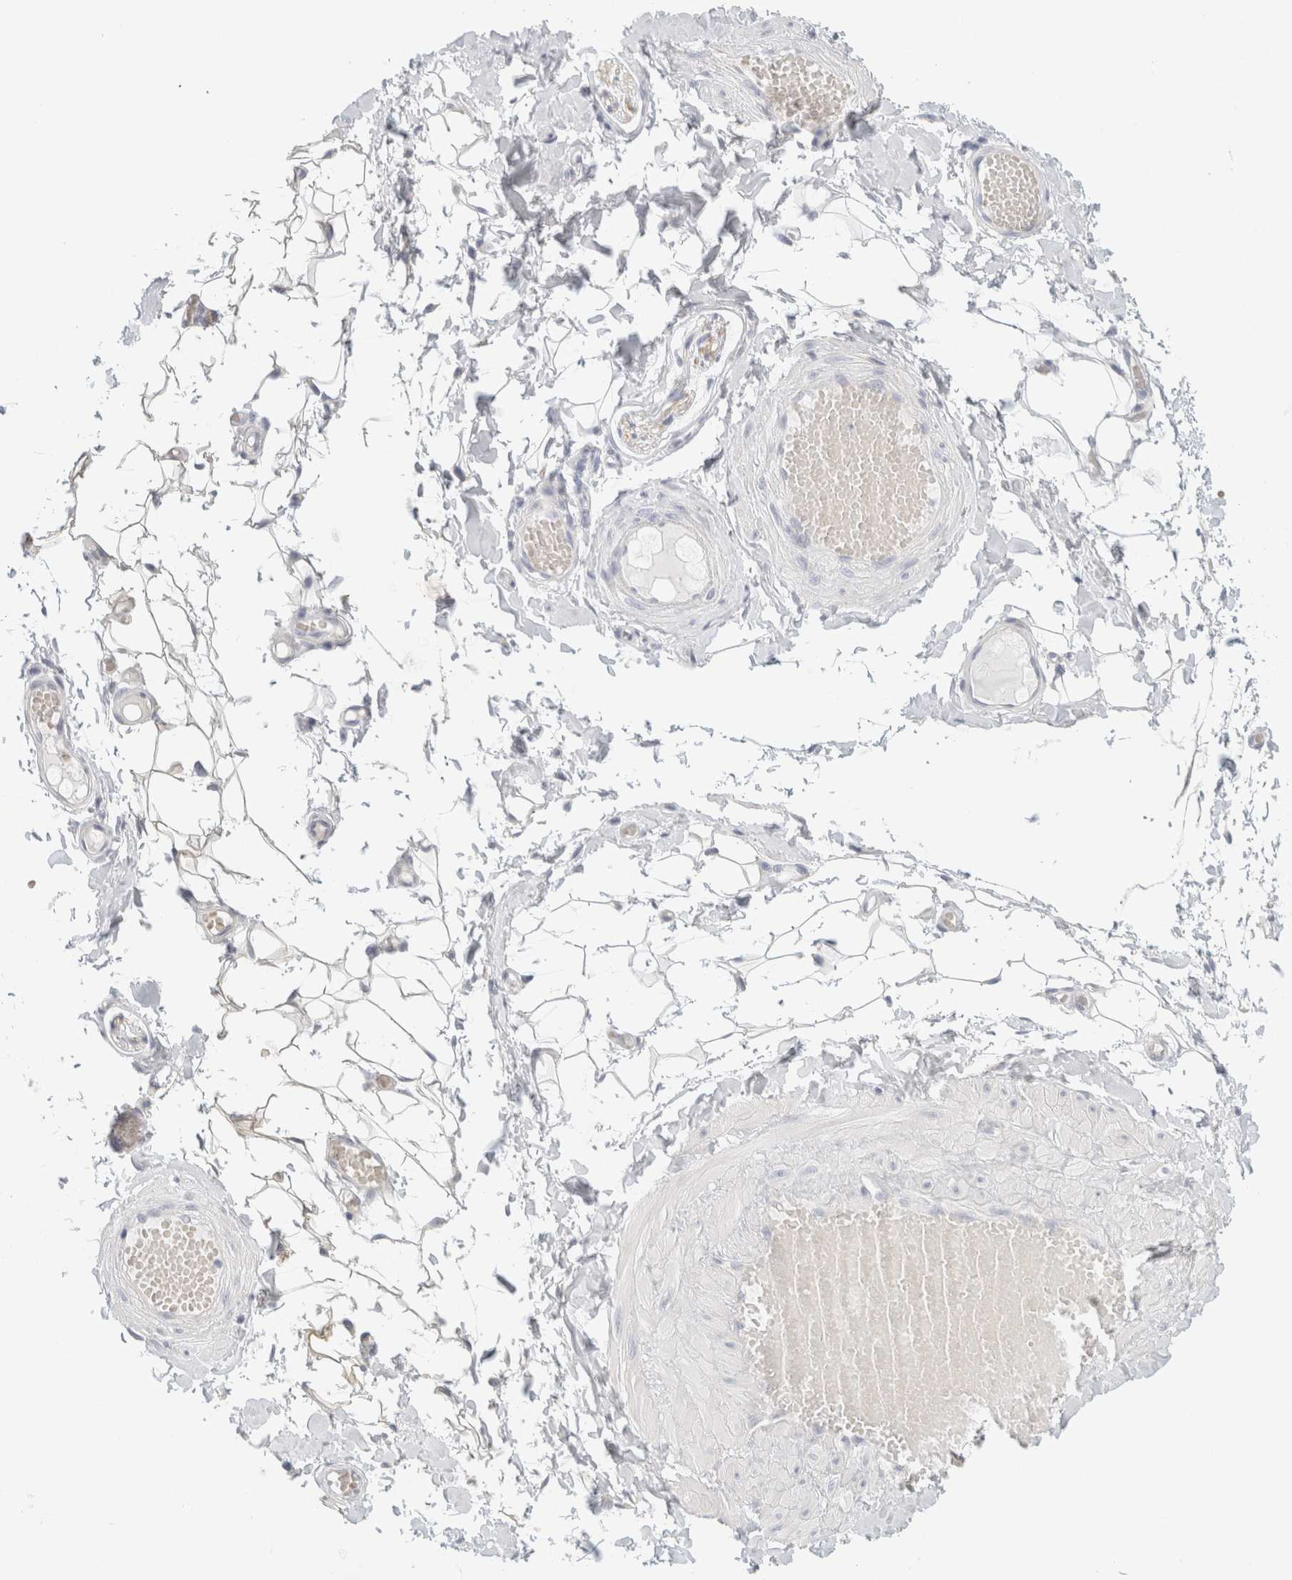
{"staining": {"intensity": "negative", "quantity": "none", "location": "none"}, "tissue": "adipose tissue", "cell_type": "Adipocytes", "image_type": "normal", "snomed": [{"axis": "morphology", "description": "Normal tissue, NOS"}, {"axis": "topography", "description": "Adipose tissue"}, {"axis": "topography", "description": "Vascular tissue"}, {"axis": "topography", "description": "Peripheral nerve tissue"}], "caption": "This histopathology image is of unremarkable adipose tissue stained with immunohistochemistry (IHC) to label a protein in brown with the nuclei are counter-stained blue. There is no staining in adipocytes. Nuclei are stained in blue.", "gene": "RTN4", "patient": {"sex": "male", "age": 25}}